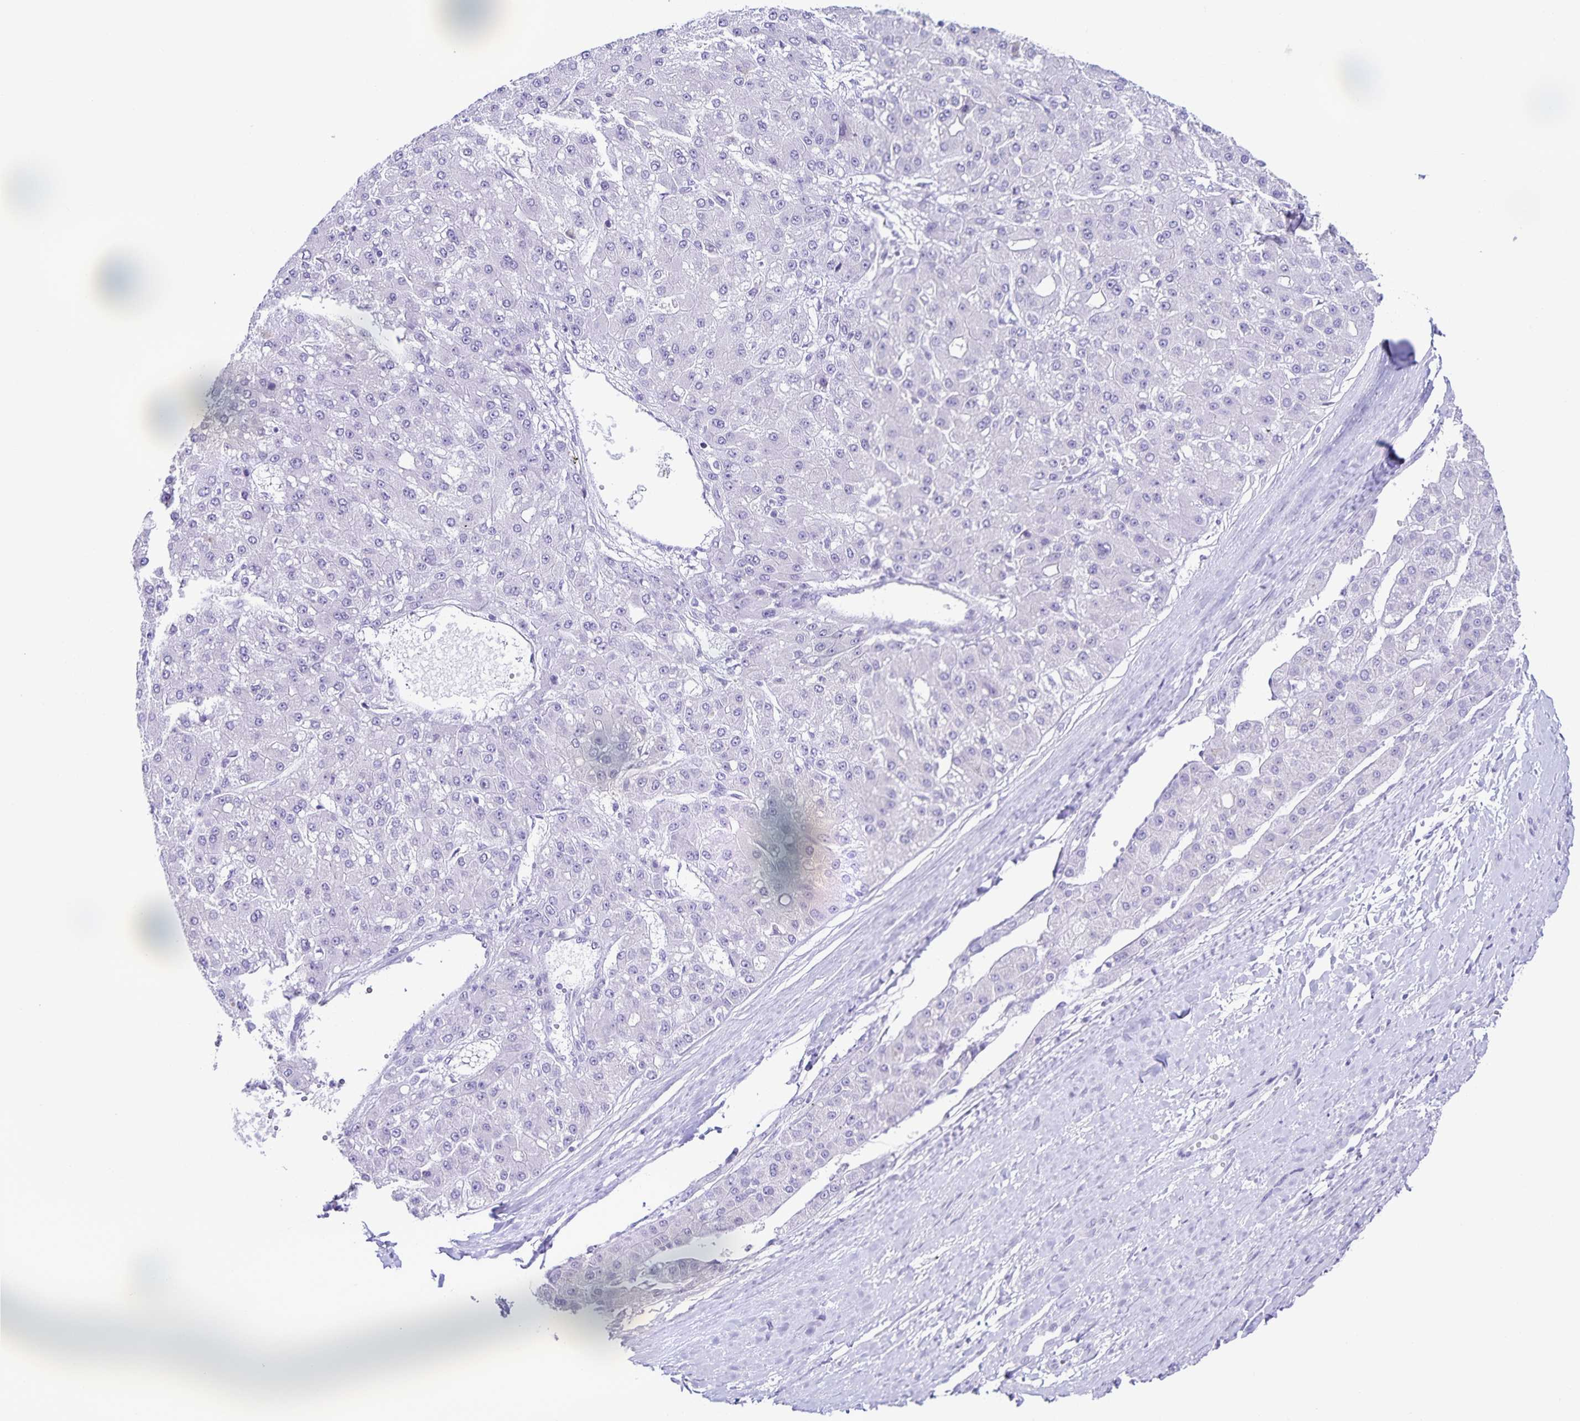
{"staining": {"intensity": "negative", "quantity": "none", "location": "none"}, "tissue": "liver cancer", "cell_type": "Tumor cells", "image_type": "cancer", "snomed": [{"axis": "morphology", "description": "Carcinoma, Hepatocellular, NOS"}, {"axis": "topography", "description": "Liver"}], "caption": "High magnification brightfield microscopy of hepatocellular carcinoma (liver) stained with DAB (3,3'-diaminobenzidine) (brown) and counterstained with hematoxylin (blue): tumor cells show no significant staining.", "gene": "FAM170A", "patient": {"sex": "male", "age": 67}}